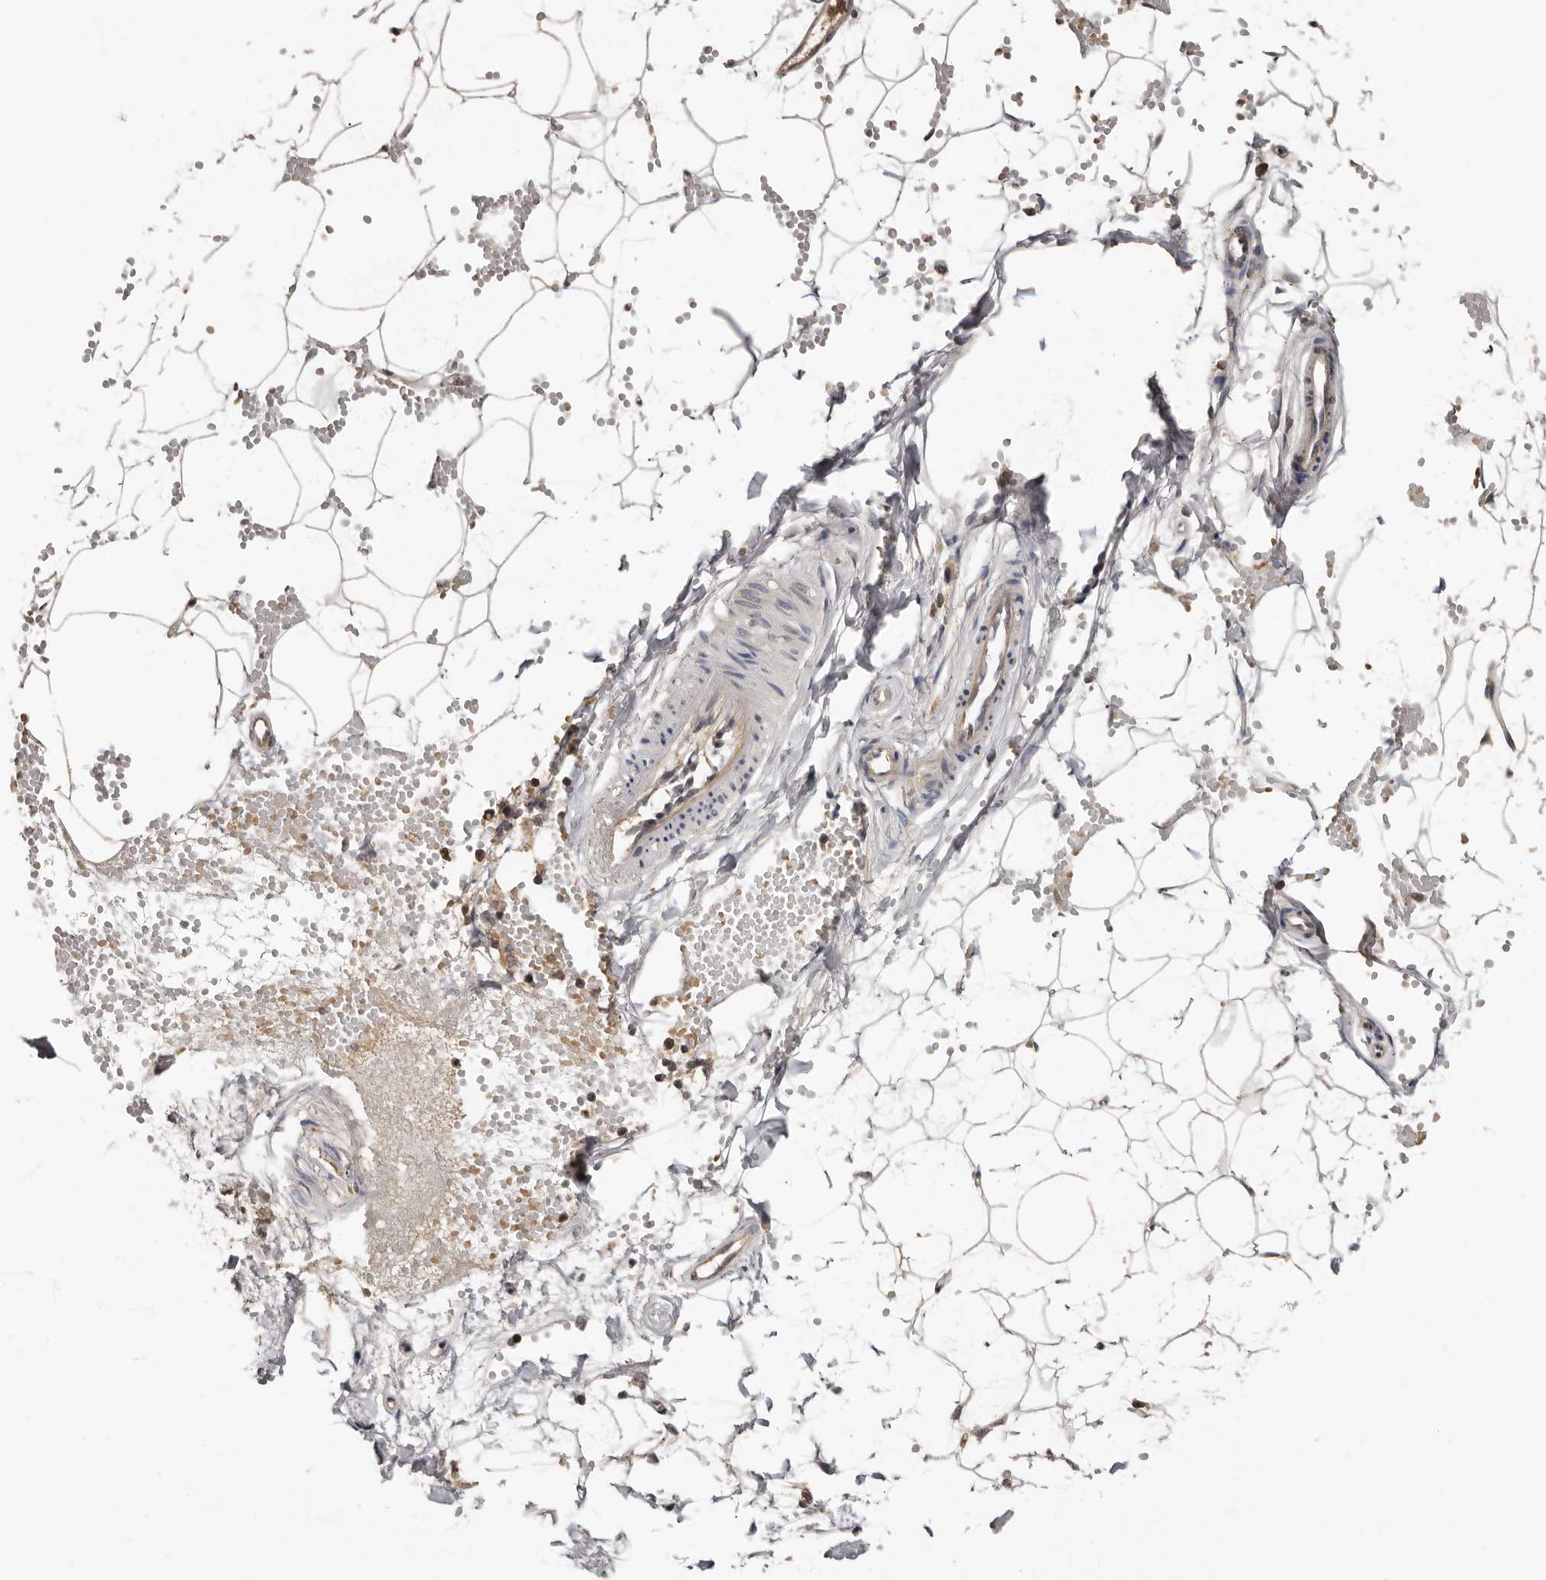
{"staining": {"intensity": "weak", "quantity": ">75%", "location": "cytoplasmic/membranous"}, "tissue": "adipose tissue", "cell_type": "Adipocytes", "image_type": "normal", "snomed": [{"axis": "morphology", "description": "Normal tissue, NOS"}, {"axis": "topography", "description": "Breast"}], "caption": "Adipocytes show low levels of weak cytoplasmic/membranous expression in approximately >75% of cells in normal human adipose tissue. The staining was performed using DAB, with brown indicating positive protein expression. Nuclei are stained blue with hematoxylin.", "gene": "LRGUK", "patient": {"sex": "female", "age": 23}}